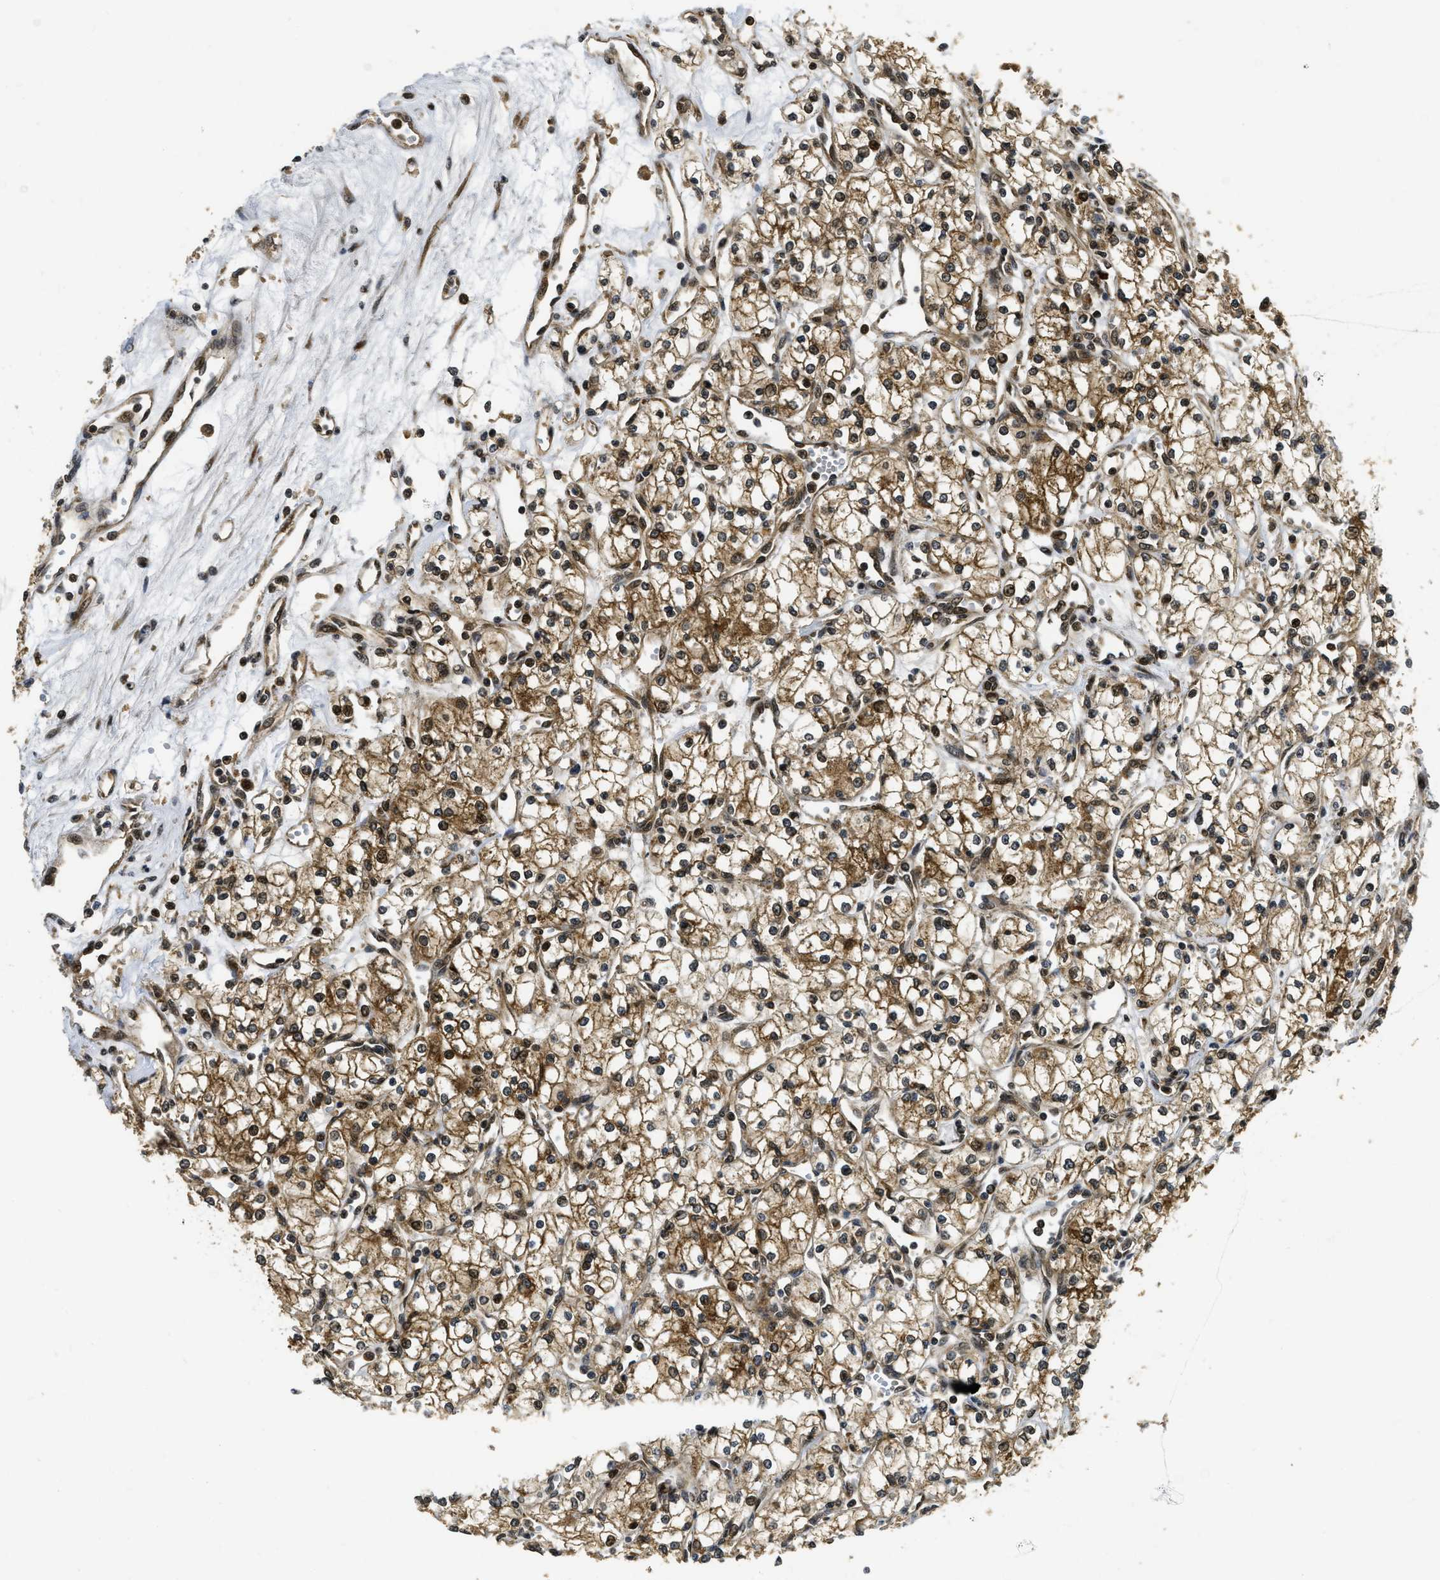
{"staining": {"intensity": "moderate", "quantity": ">75%", "location": "cytoplasmic/membranous,nuclear"}, "tissue": "renal cancer", "cell_type": "Tumor cells", "image_type": "cancer", "snomed": [{"axis": "morphology", "description": "Adenocarcinoma, NOS"}, {"axis": "topography", "description": "Kidney"}], "caption": "Renal adenocarcinoma was stained to show a protein in brown. There is medium levels of moderate cytoplasmic/membranous and nuclear expression in approximately >75% of tumor cells.", "gene": "ADSL", "patient": {"sex": "male", "age": 59}}